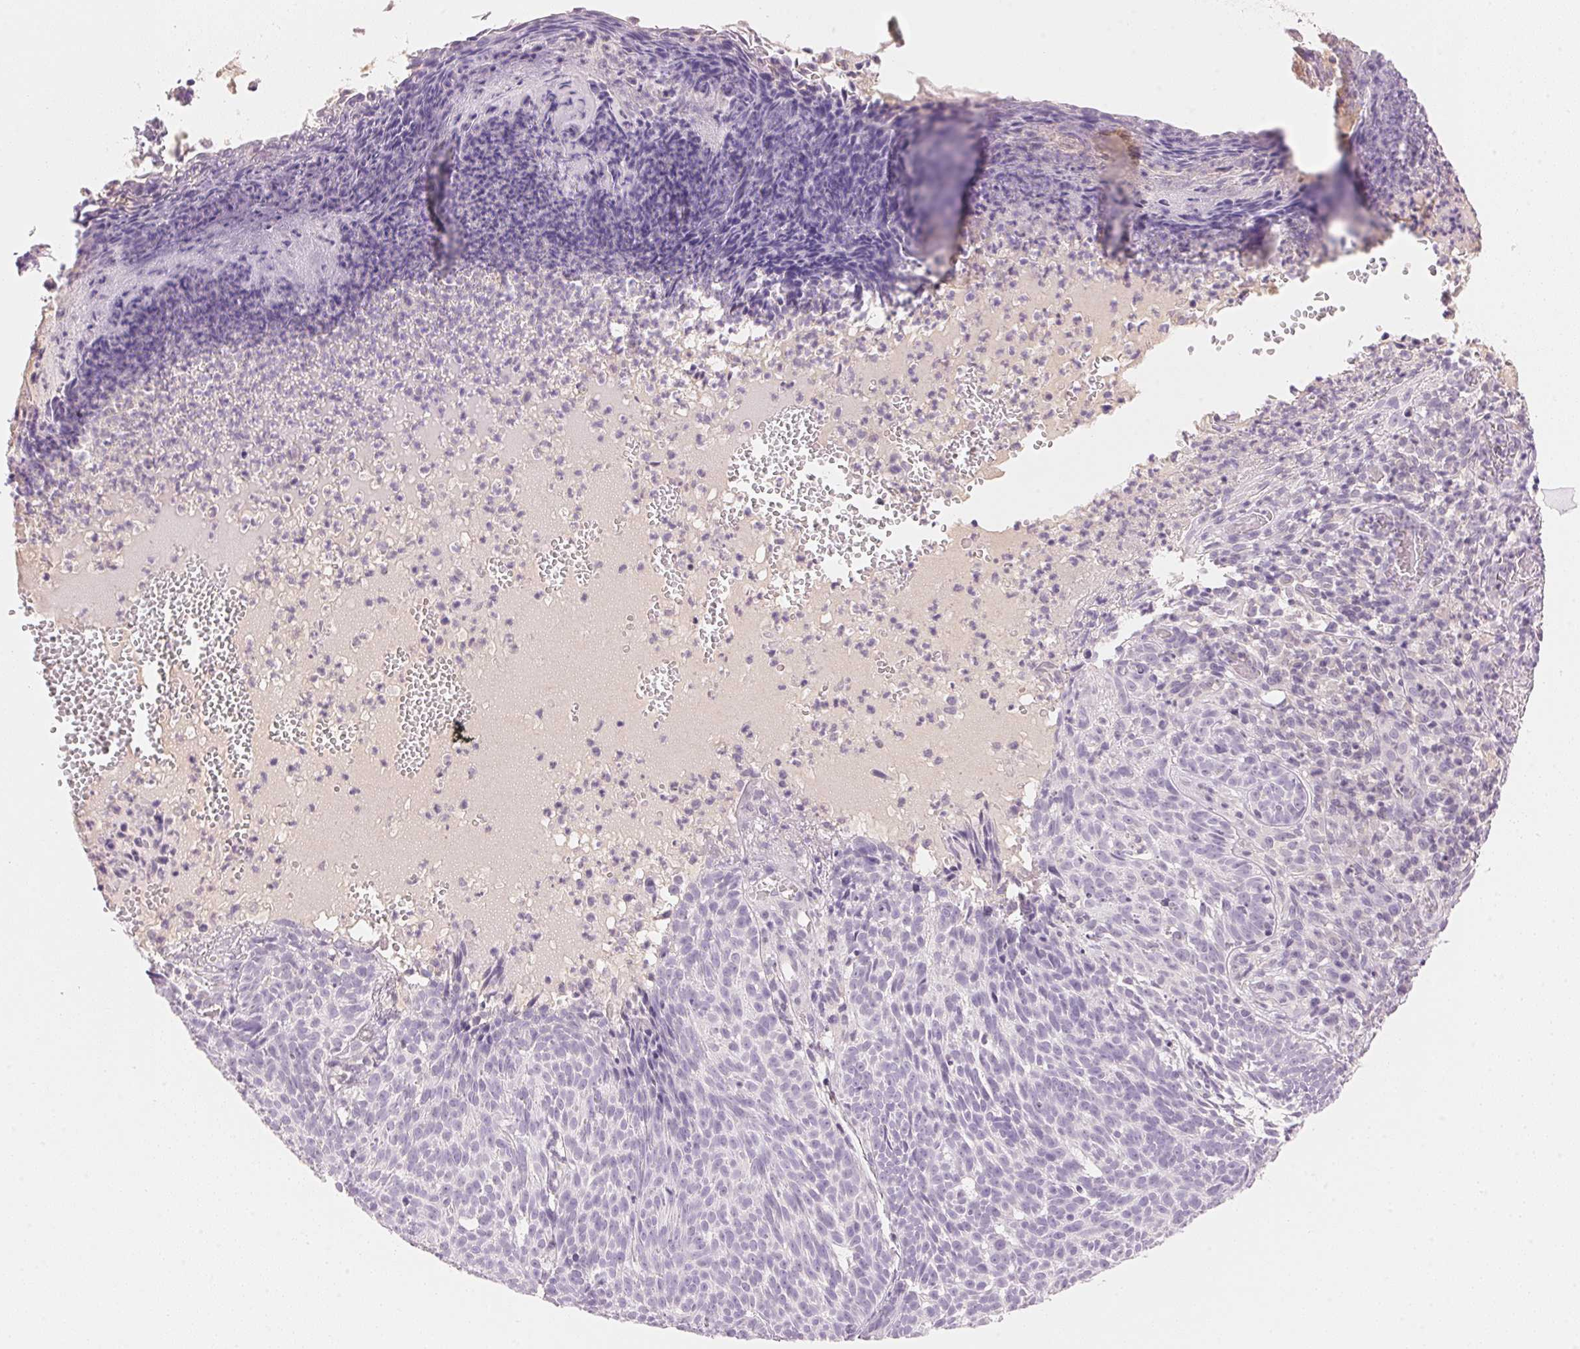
{"staining": {"intensity": "negative", "quantity": "none", "location": "none"}, "tissue": "skin cancer", "cell_type": "Tumor cells", "image_type": "cancer", "snomed": [{"axis": "morphology", "description": "Basal cell carcinoma"}, {"axis": "topography", "description": "Skin"}], "caption": "DAB (3,3'-diaminobenzidine) immunohistochemical staining of skin cancer (basal cell carcinoma) shows no significant expression in tumor cells.", "gene": "HOXB13", "patient": {"sex": "male", "age": 90}}